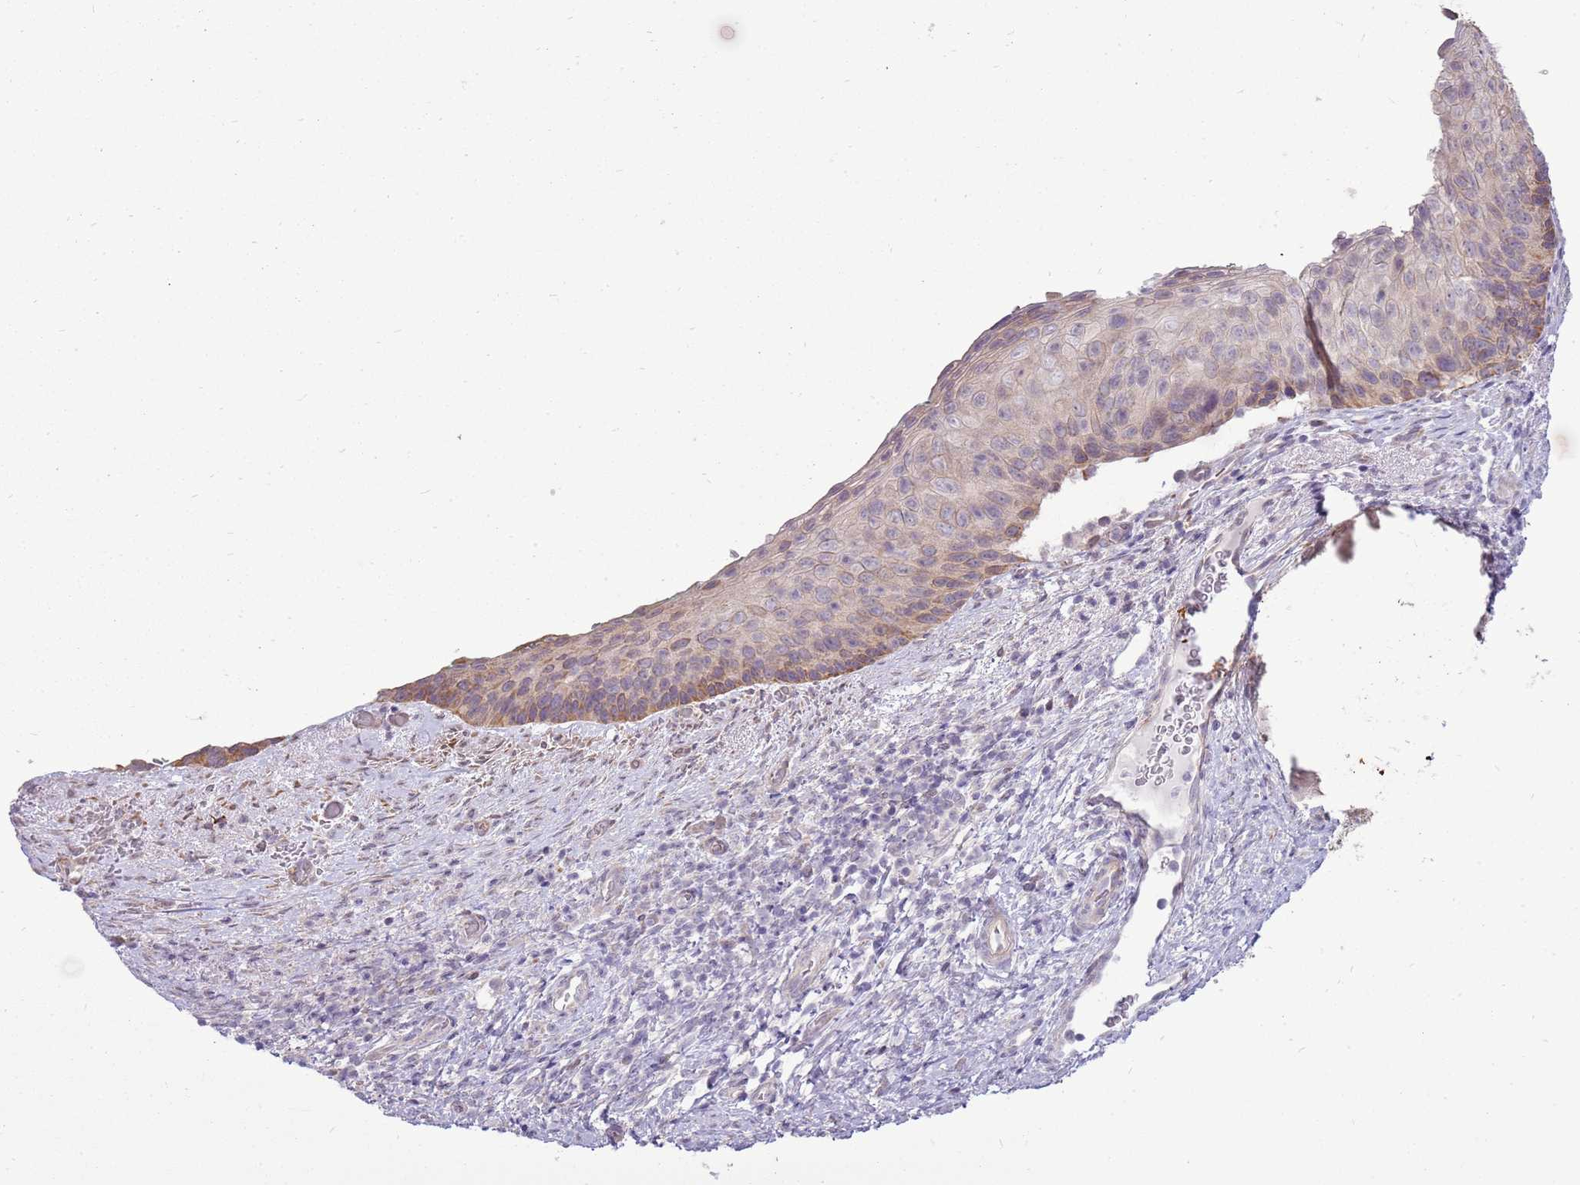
{"staining": {"intensity": "weak", "quantity": "25%-75%", "location": "cytoplasmic/membranous"}, "tissue": "cervical cancer", "cell_type": "Tumor cells", "image_type": "cancer", "snomed": [{"axis": "morphology", "description": "Squamous cell carcinoma, NOS"}, {"axis": "topography", "description": "Cervix"}], "caption": "Immunohistochemical staining of squamous cell carcinoma (cervical) reveals low levels of weak cytoplasmic/membranous protein staining in approximately 25%-75% of tumor cells. The staining was performed using DAB to visualize the protein expression in brown, while the nuclei were stained in blue with hematoxylin (Magnification: 20x).", "gene": "UGGT2", "patient": {"sex": "female", "age": 80}}